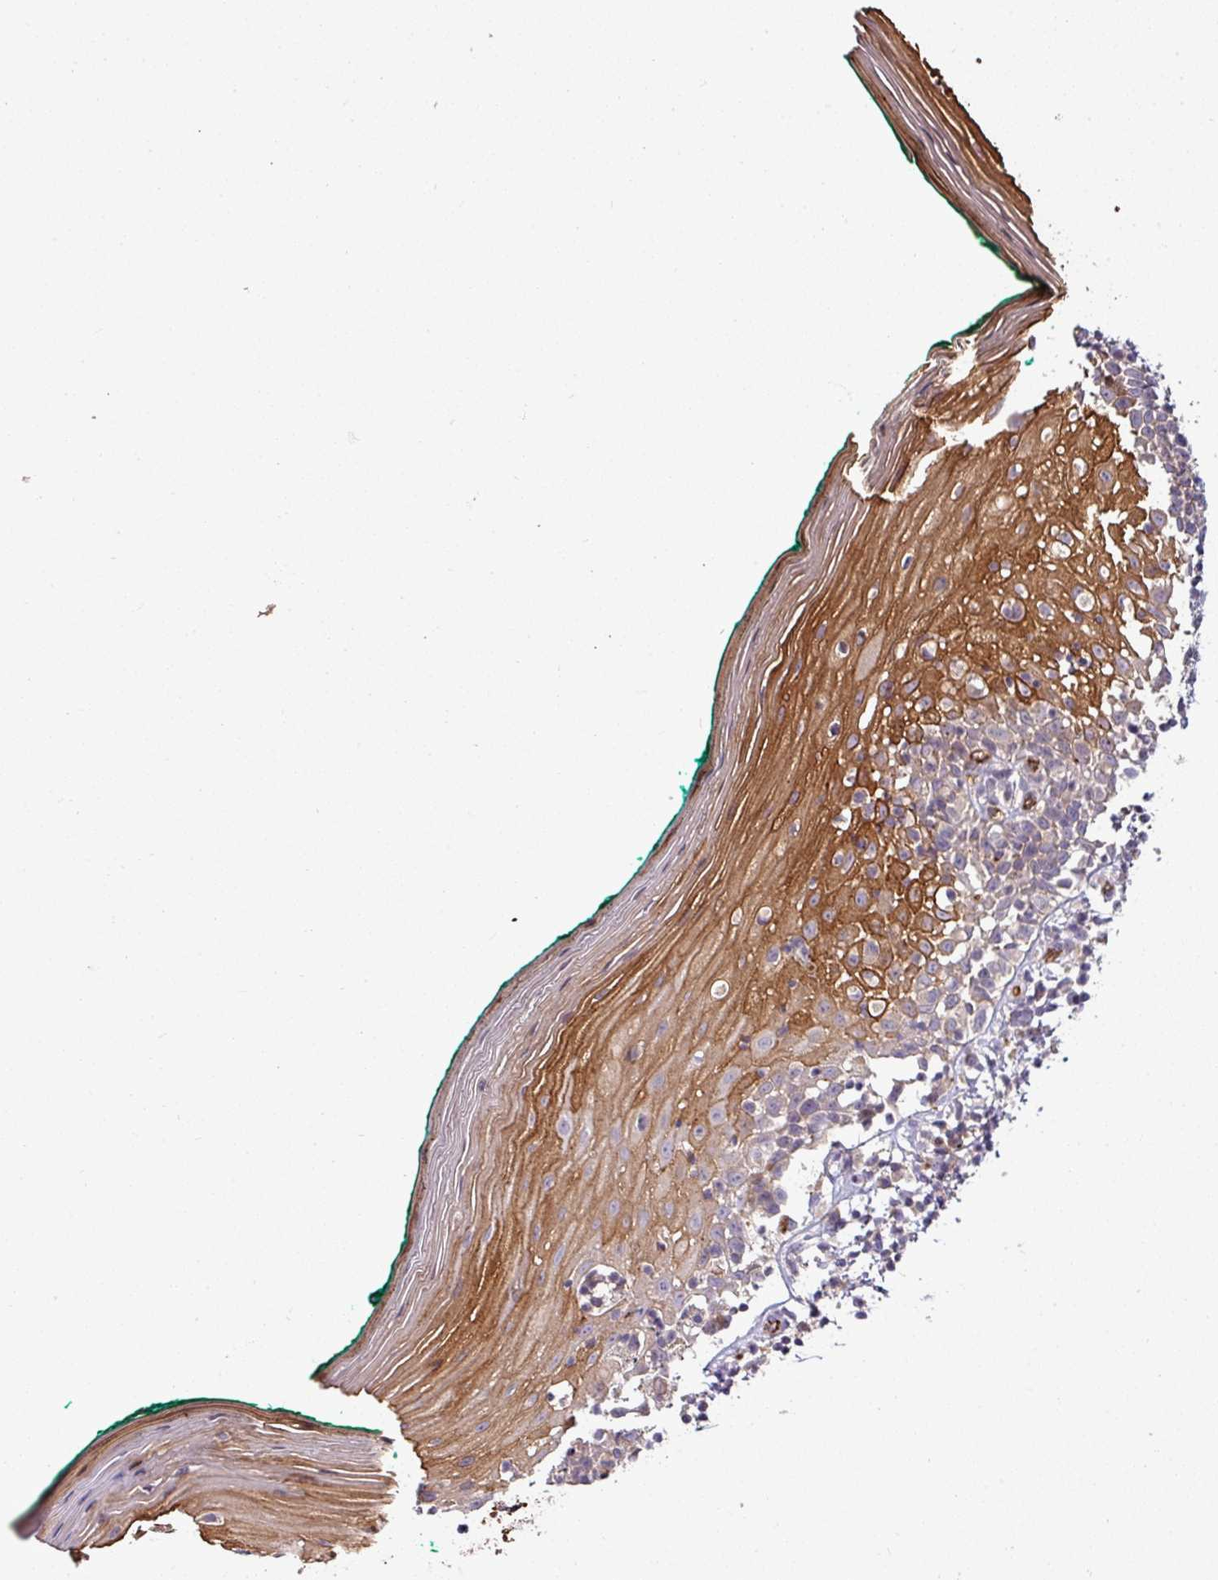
{"staining": {"intensity": "strong", "quantity": "<25%", "location": "cytoplasmic/membranous"}, "tissue": "oral mucosa", "cell_type": "Squamous epithelial cells", "image_type": "normal", "snomed": [{"axis": "morphology", "description": "Normal tissue, NOS"}, {"axis": "topography", "description": "Oral tissue"}], "caption": "Immunohistochemistry (IHC) micrograph of unremarkable oral mucosa stained for a protein (brown), which reveals medium levels of strong cytoplasmic/membranous expression in about <25% of squamous epithelial cells.", "gene": "RPL23A", "patient": {"sex": "female", "age": 83}}